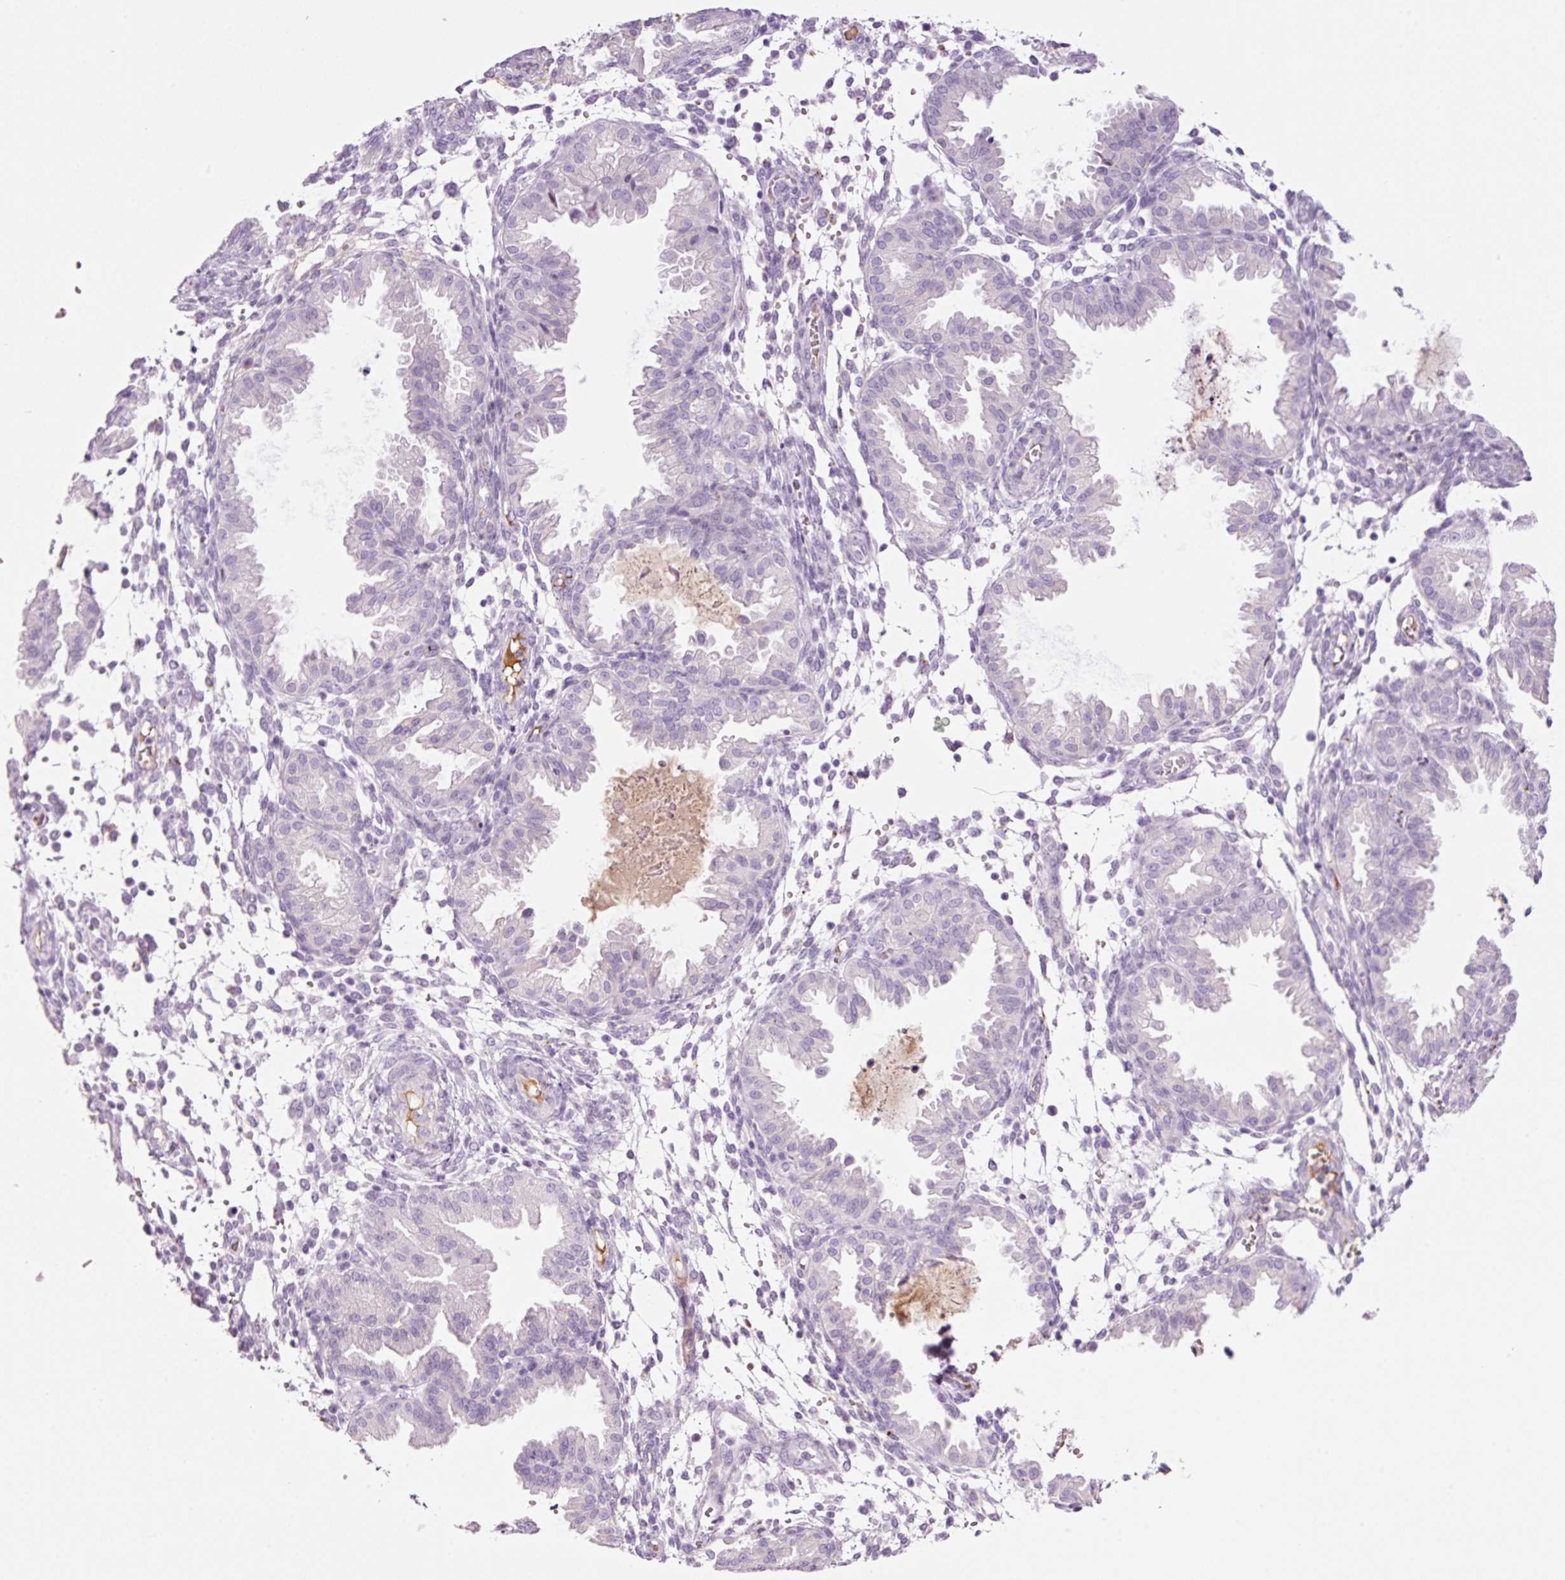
{"staining": {"intensity": "negative", "quantity": "none", "location": "none"}, "tissue": "endometrium", "cell_type": "Cells in endometrial stroma", "image_type": "normal", "snomed": [{"axis": "morphology", "description": "Normal tissue, NOS"}, {"axis": "topography", "description": "Endometrium"}], "caption": "An image of human endometrium is negative for staining in cells in endometrial stroma. Nuclei are stained in blue.", "gene": "KLF1", "patient": {"sex": "female", "age": 33}}